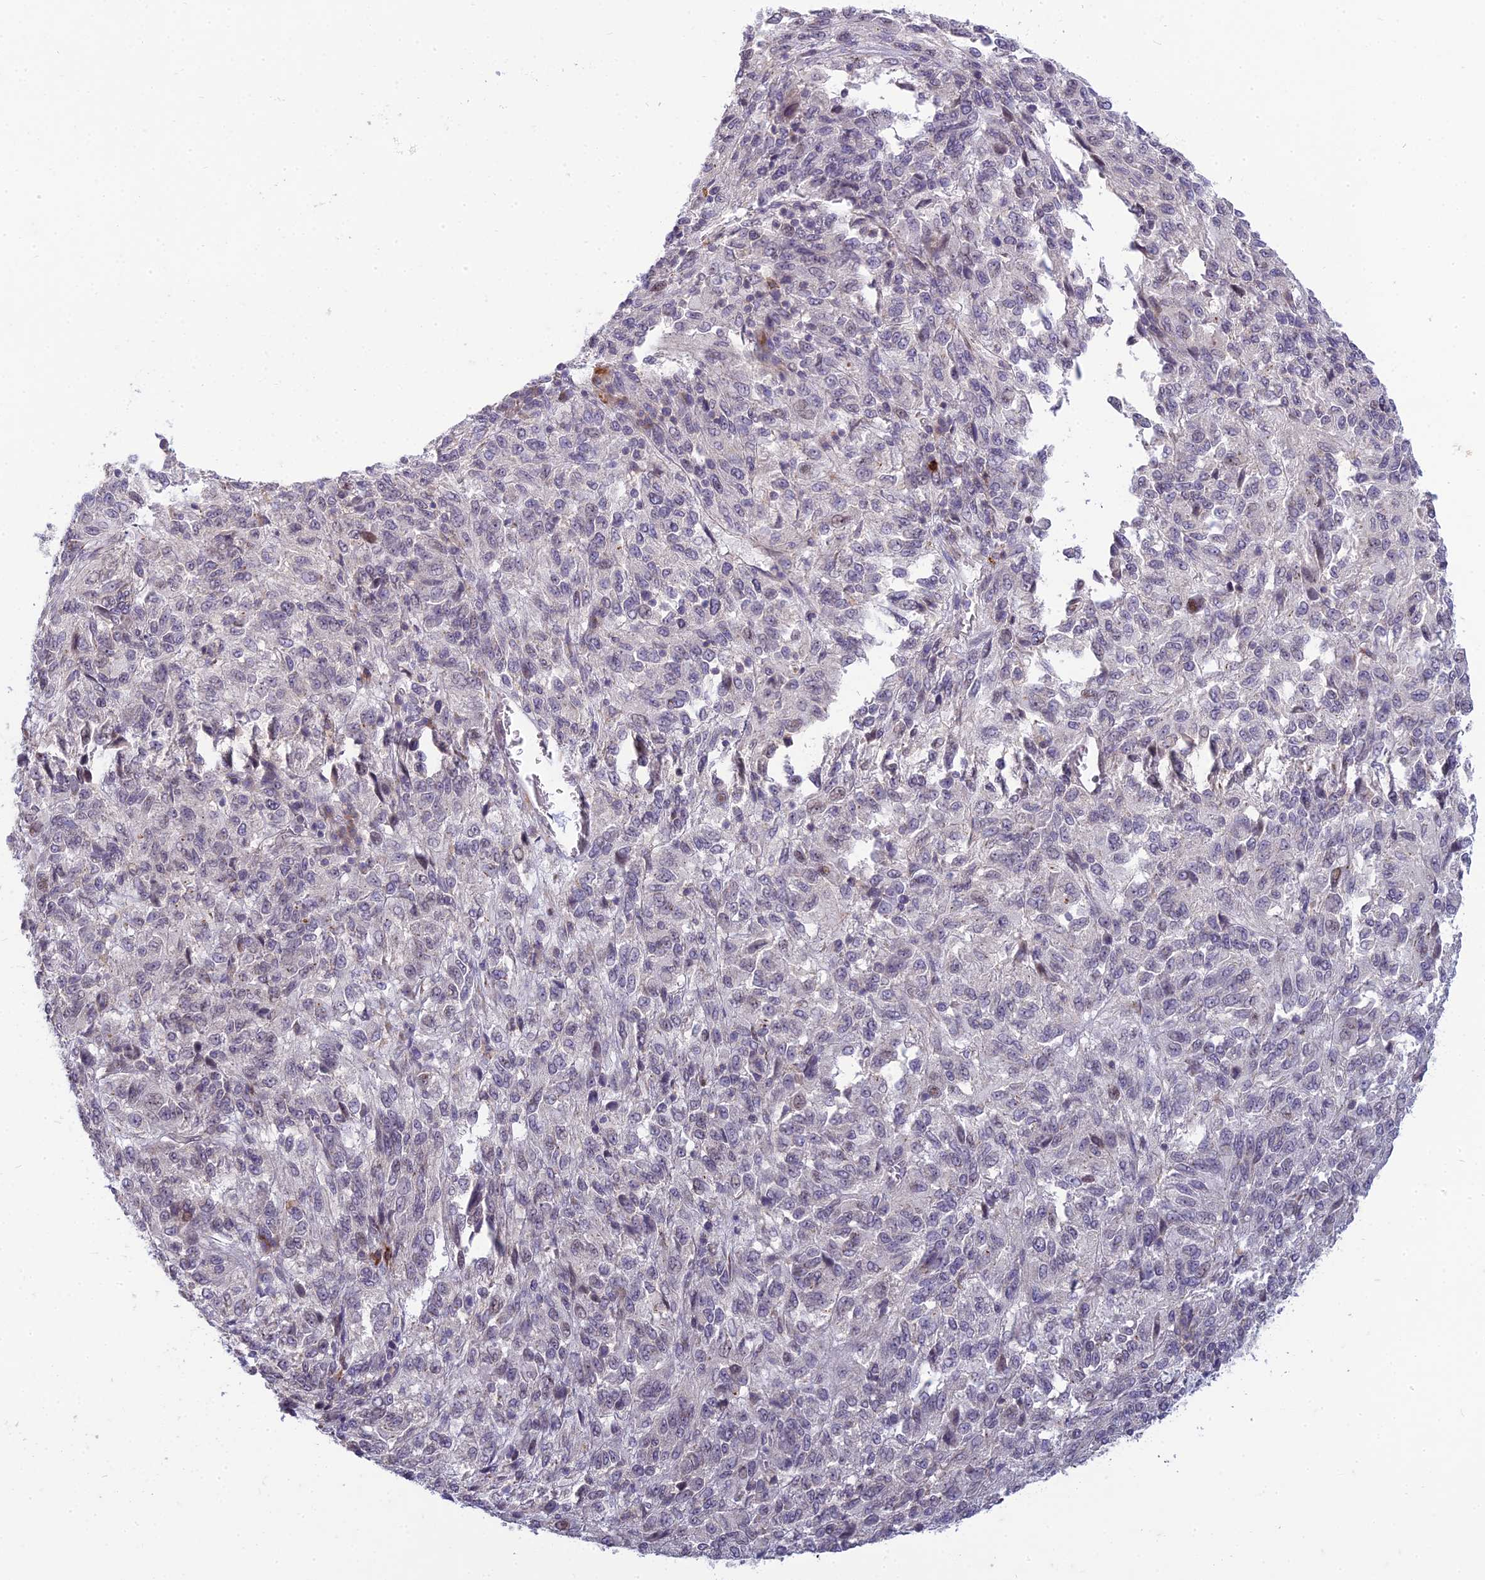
{"staining": {"intensity": "negative", "quantity": "none", "location": "none"}, "tissue": "melanoma", "cell_type": "Tumor cells", "image_type": "cancer", "snomed": [{"axis": "morphology", "description": "Malignant melanoma, Metastatic site"}, {"axis": "topography", "description": "Lung"}], "caption": "IHC micrograph of neoplastic tissue: melanoma stained with DAB (3,3'-diaminobenzidine) reveals no significant protein staining in tumor cells.", "gene": "DTX2", "patient": {"sex": "male", "age": 64}}